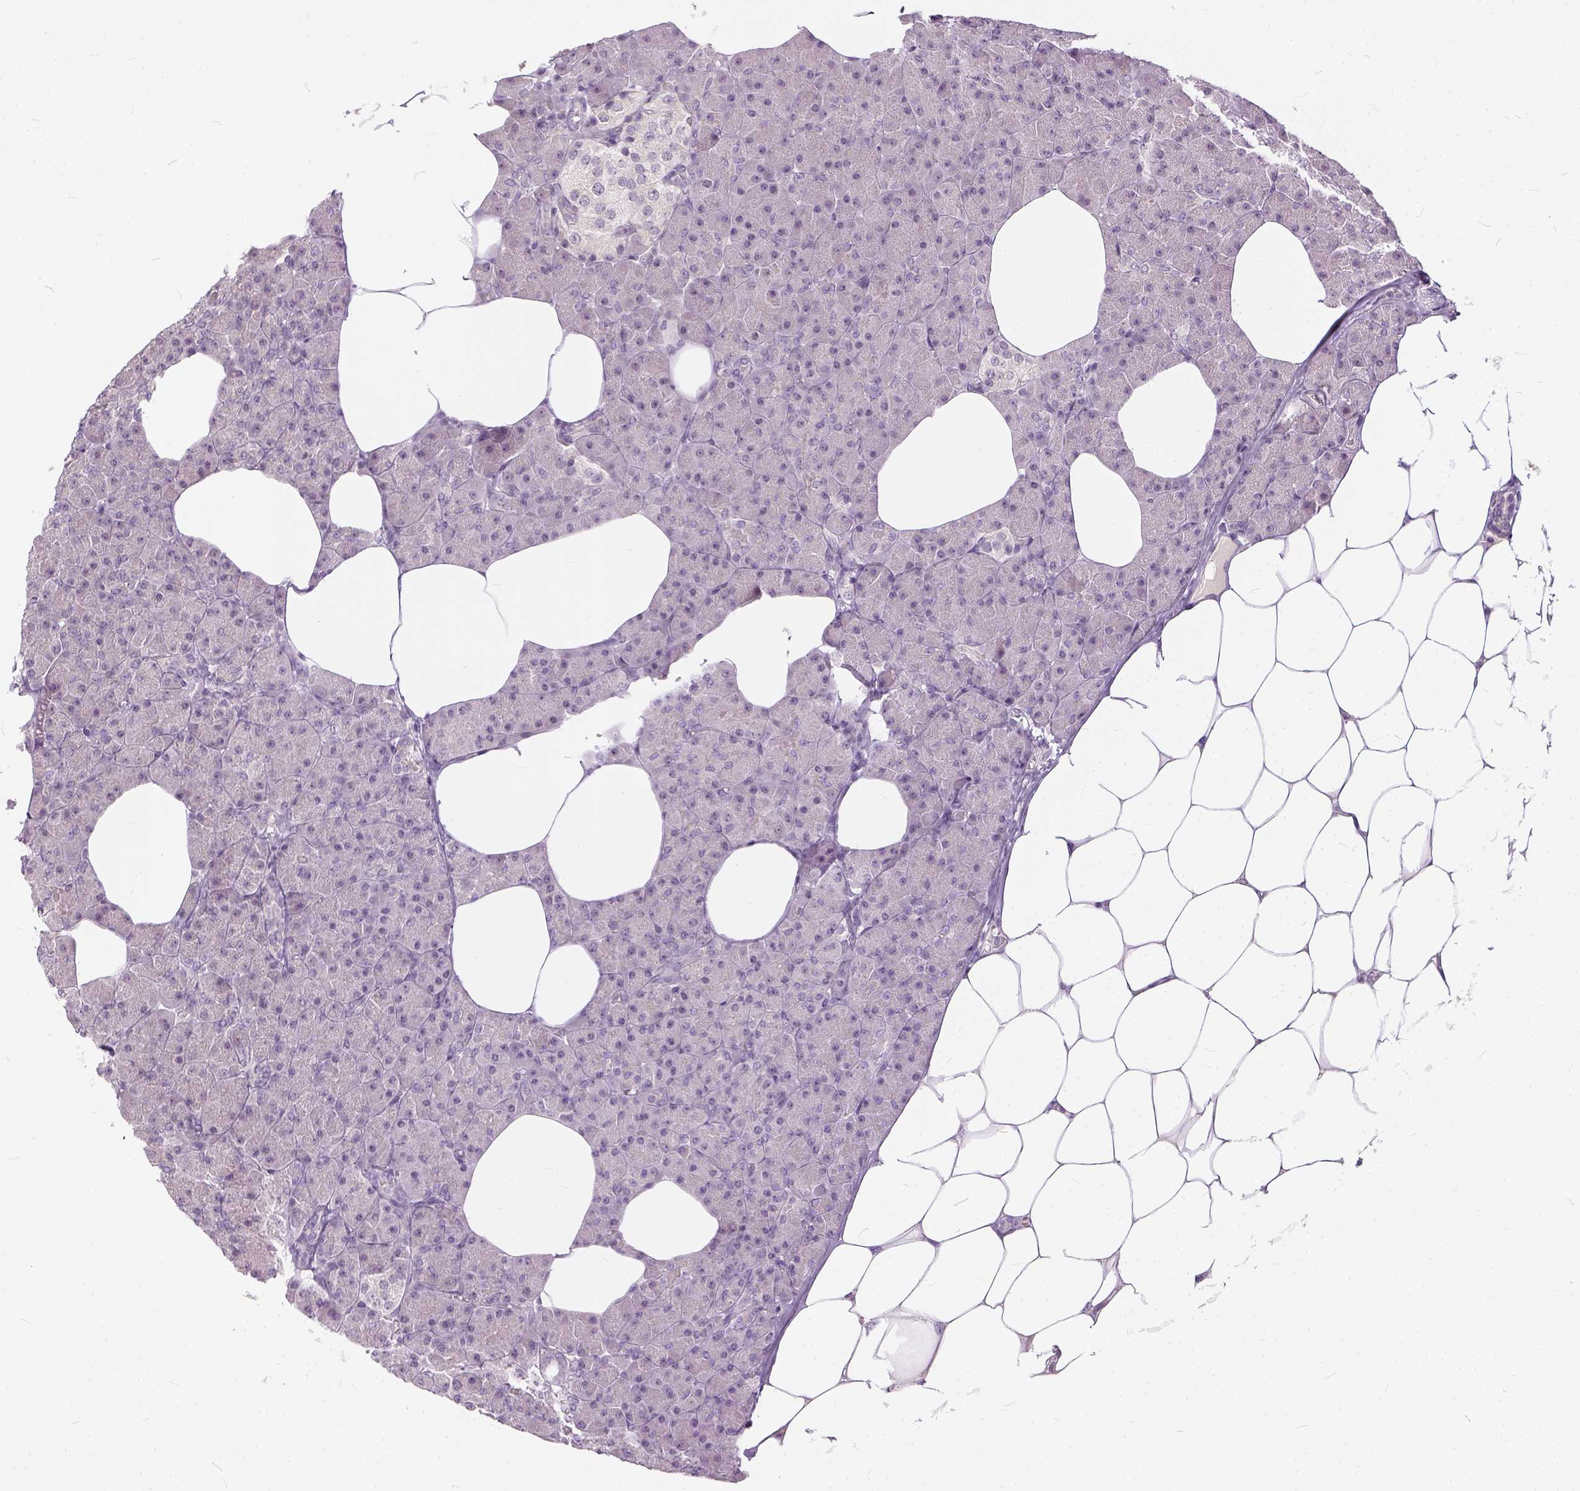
{"staining": {"intensity": "negative", "quantity": "none", "location": "none"}, "tissue": "pancreas", "cell_type": "Exocrine glandular cells", "image_type": "normal", "snomed": [{"axis": "morphology", "description": "Normal tissue, NOS"}, {"axis": "topography", "description": "Pancreas"}], "caption": "A photomicrograph of human pancreas is negative for staining in exocrine glandular cells. (Stains: DAB (3,3'-diaminobenzidine) immunohistochemistry with hematoxylin counter stain, Microscopy: brightfield microscopy at high magnification).", "gene": "ANO2", "patient": {"sex": "female", "age": 45}}